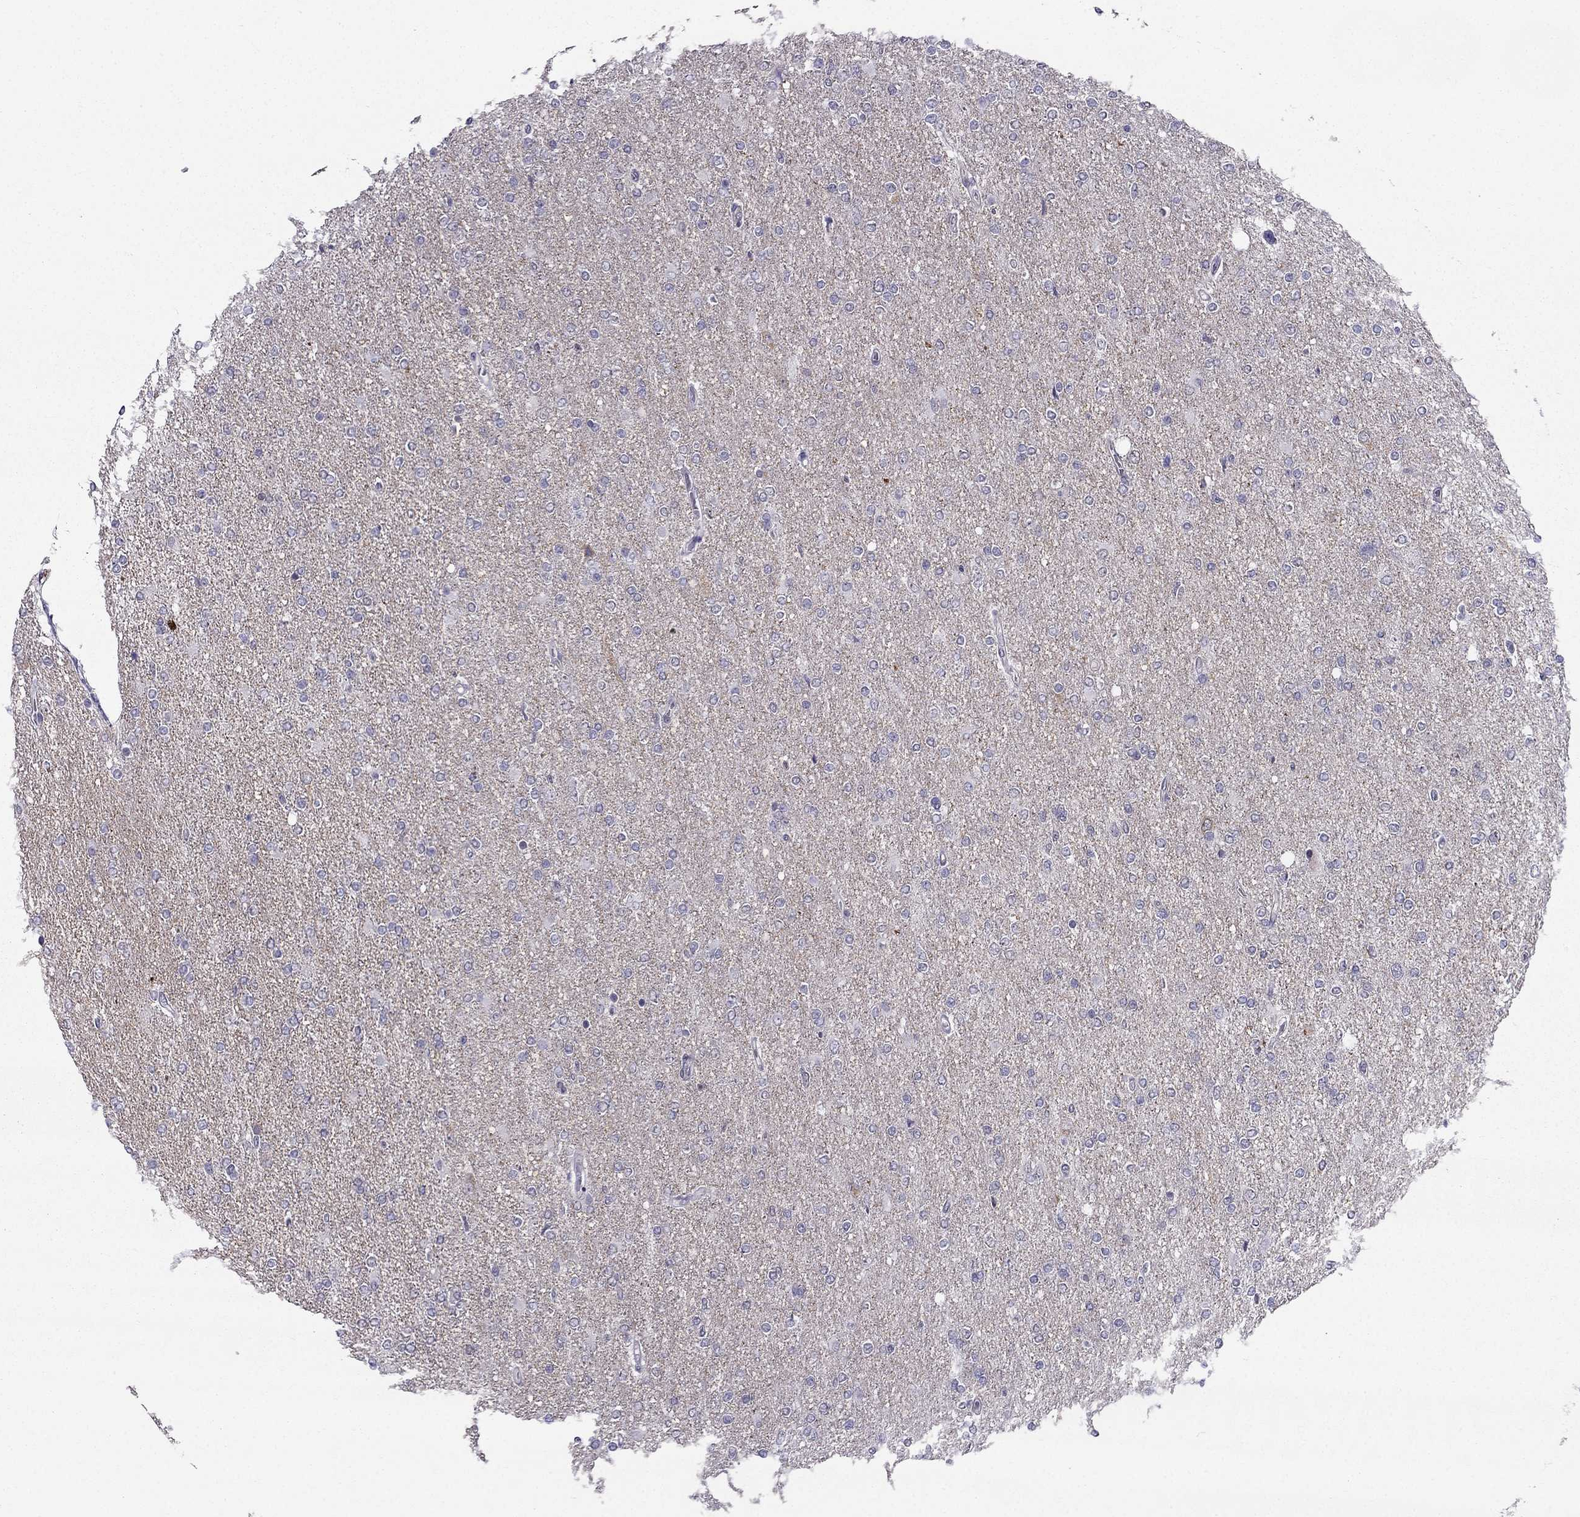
{"staining": {"intensity": "negative", "quantity": "none", "location": "none"}, "tissue": "glioma", "cell_type": "Tumor cells", "image_type": "cancer", "snomed": [{"axis": "morphology", "description": "Glioma, malignant, High grade"}, {"axis": "topography", "description": "Cerebral cortex"}], "caption": "DAB immunohistochemical staining of malignant high-grade glioma exhibits no significant positivity in tumor cells.", "gene": "AAK1", "patient": {"sex": "male", "age": 70}}